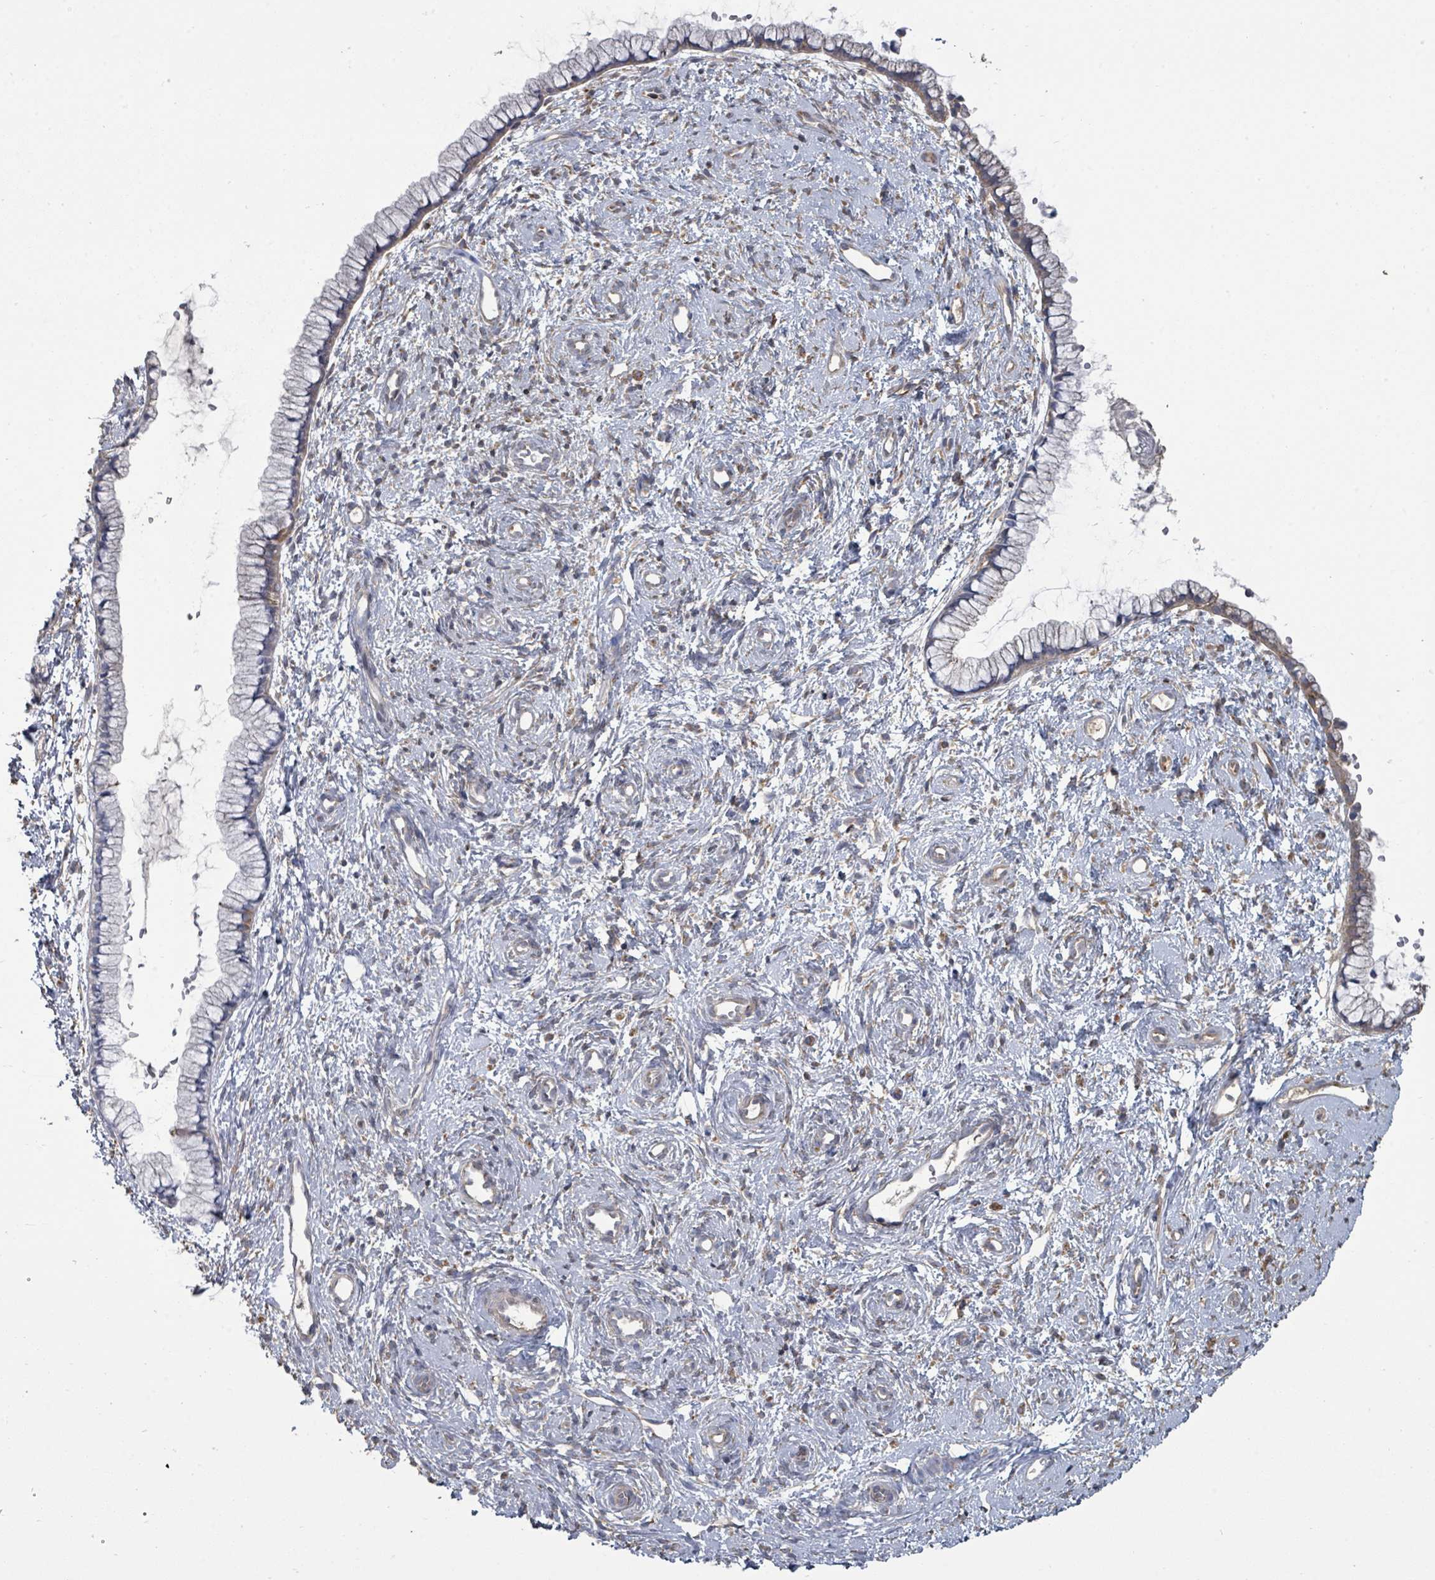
{"staining": {"intensity": "weak", "quantity": "25%-75%", "location": "cytoplasmic/membranous"}, "tissue": "cervix", "cell_type": "Glandular cells", "image_type": "normal", "snomed": [{"axis": "morphology", "description": "Normal tissue, NOS"}, {"axis": "topography", "description": "Cervix"}], "caption": "The micrograph shows a brown stain indicating the presence of a protein in the cytoplasmic/membranous of glandular cells in cervix.", "gene": "SLC9A7", "patient": {"sex": "female", "age": 57}}